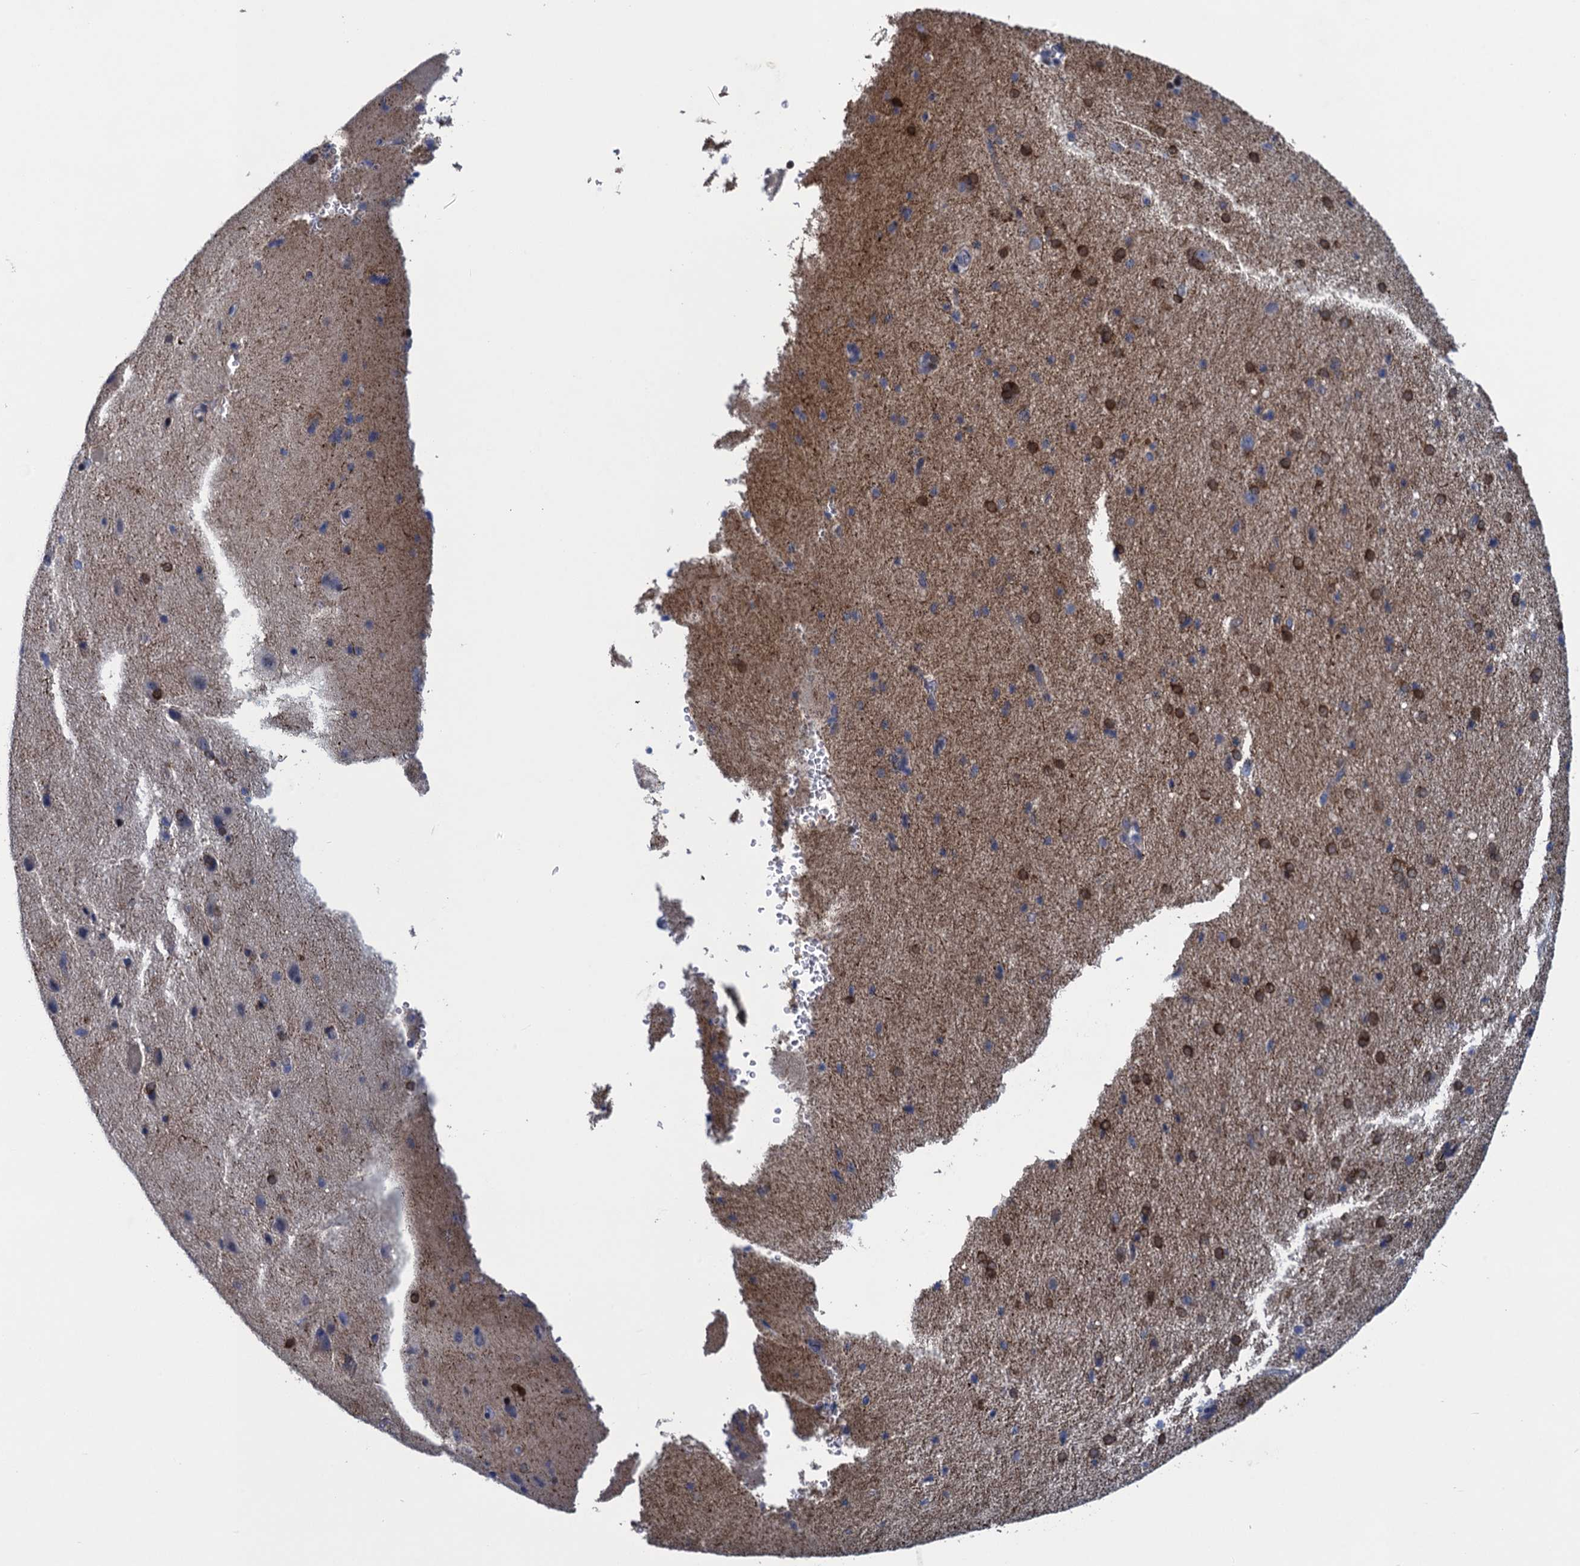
{"staining": {"intensity": "negative", "quantity": "none", "location": "none"}, "tissue": "cerebral cortex", "cell_type": "Endothelial cells", "image_type": "normal", "snomed": [{"axis": "morphology", "description": "Normal tissue, NOS"}, {"axis": "topography", "description": "Cerebral cortex"}], "caption": "This is an immunohistochemistry micrograph of unremarkable human cerebral cortex. There is no staining in endothelial cells.", "gene": "SCEL", "patient": {"sex": "male", "age": 62}}